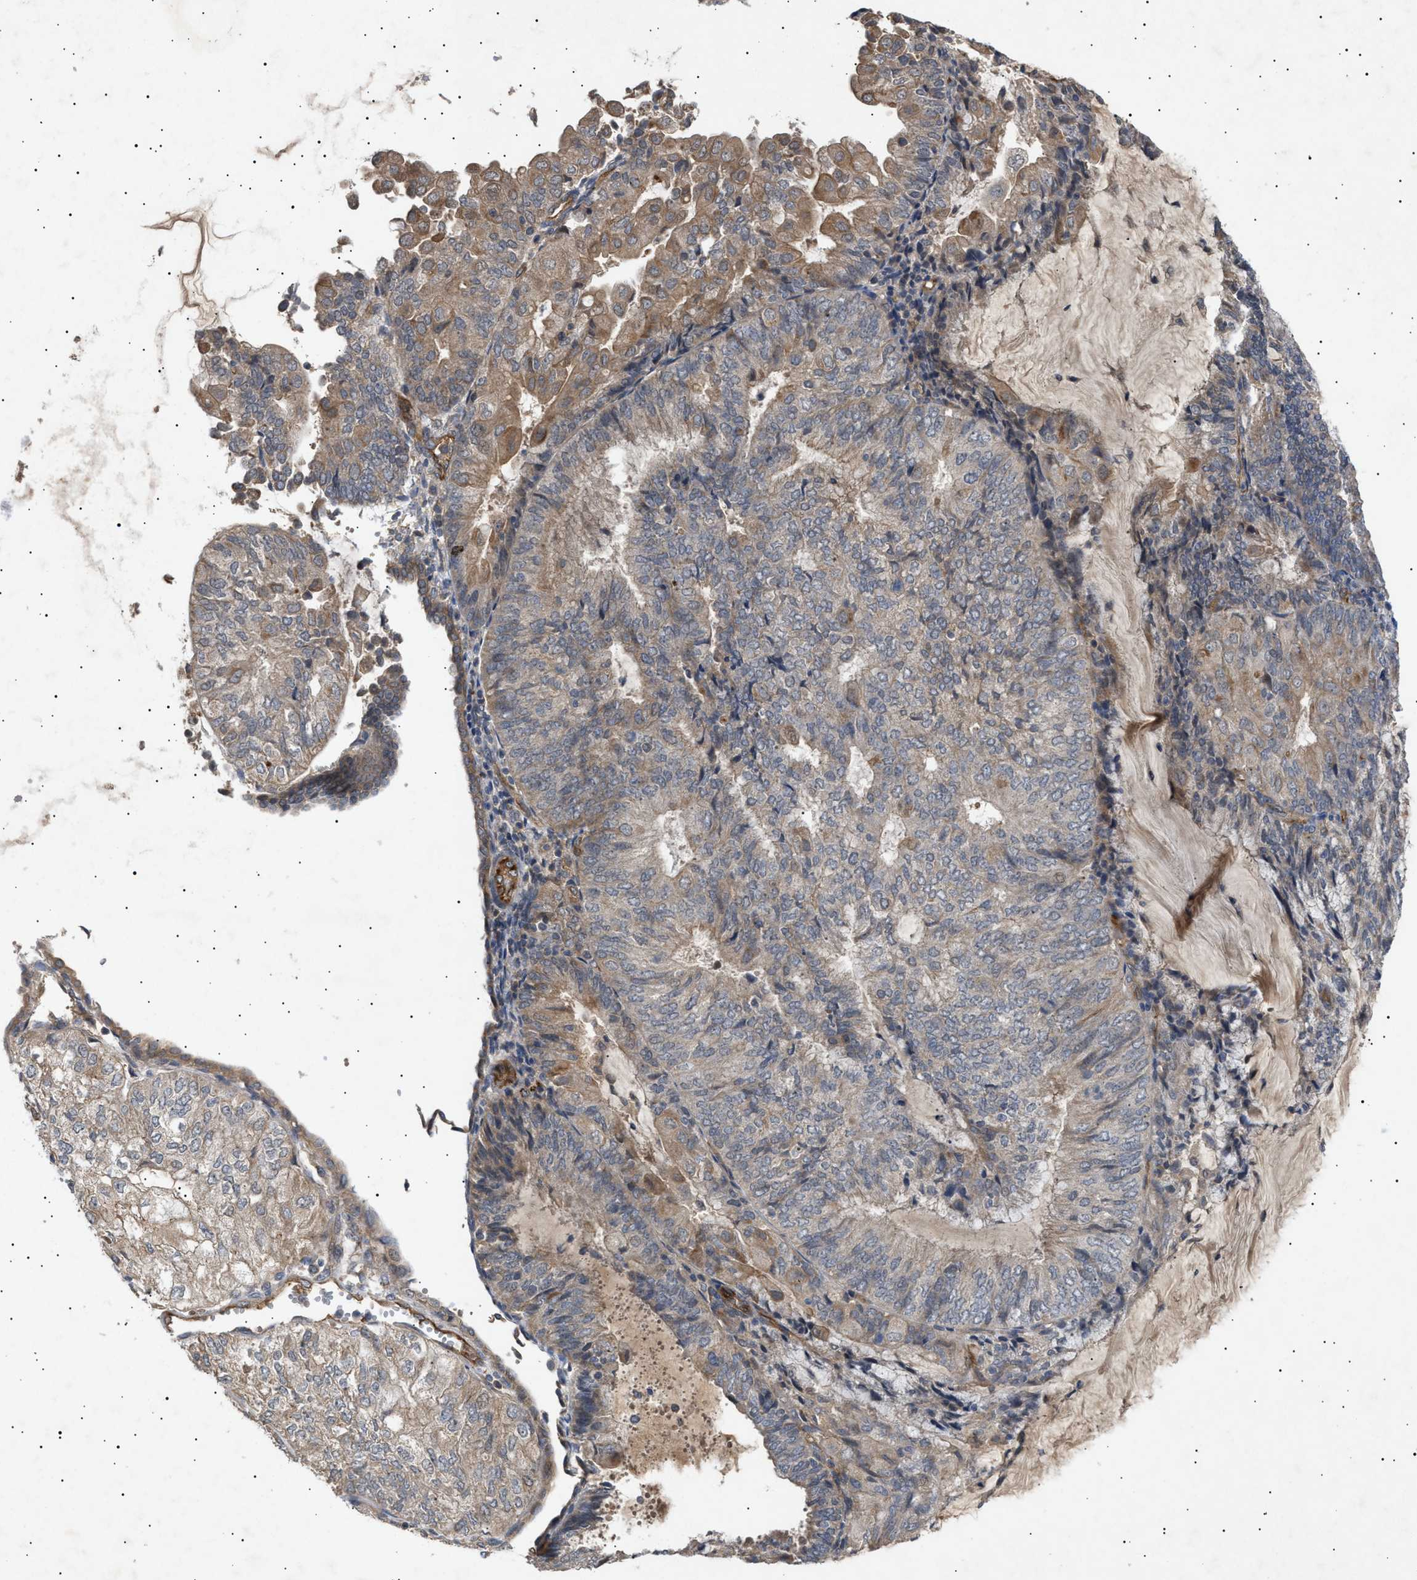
{"staining": {"intensity": "moderate", "quantity": "<25%", "location": "cytoplasmic/membranous"}, "tissue": "endometrial cancer", "cell_type": "Tumor cells", "image_type": "cancer", "snomed": [{"axis": "morphology", "description": "Adenocarcinoma, NOS"}, {"axis": "topography", "description": "Endometrium"}], "caption": "Immunohistochemistry (IHC) histopathology image of neoplastic tissue: endometrial cancer stained using immunohistochemistry (IHC) shows low levels of moderate protein expression localized specifically in the cytoplasmic/membranous of tumor cells, appearing as a cytoplasmic/membranous brown color.", "gene": "SIRT5", "patient": {"sex": "female", "age": 81}}